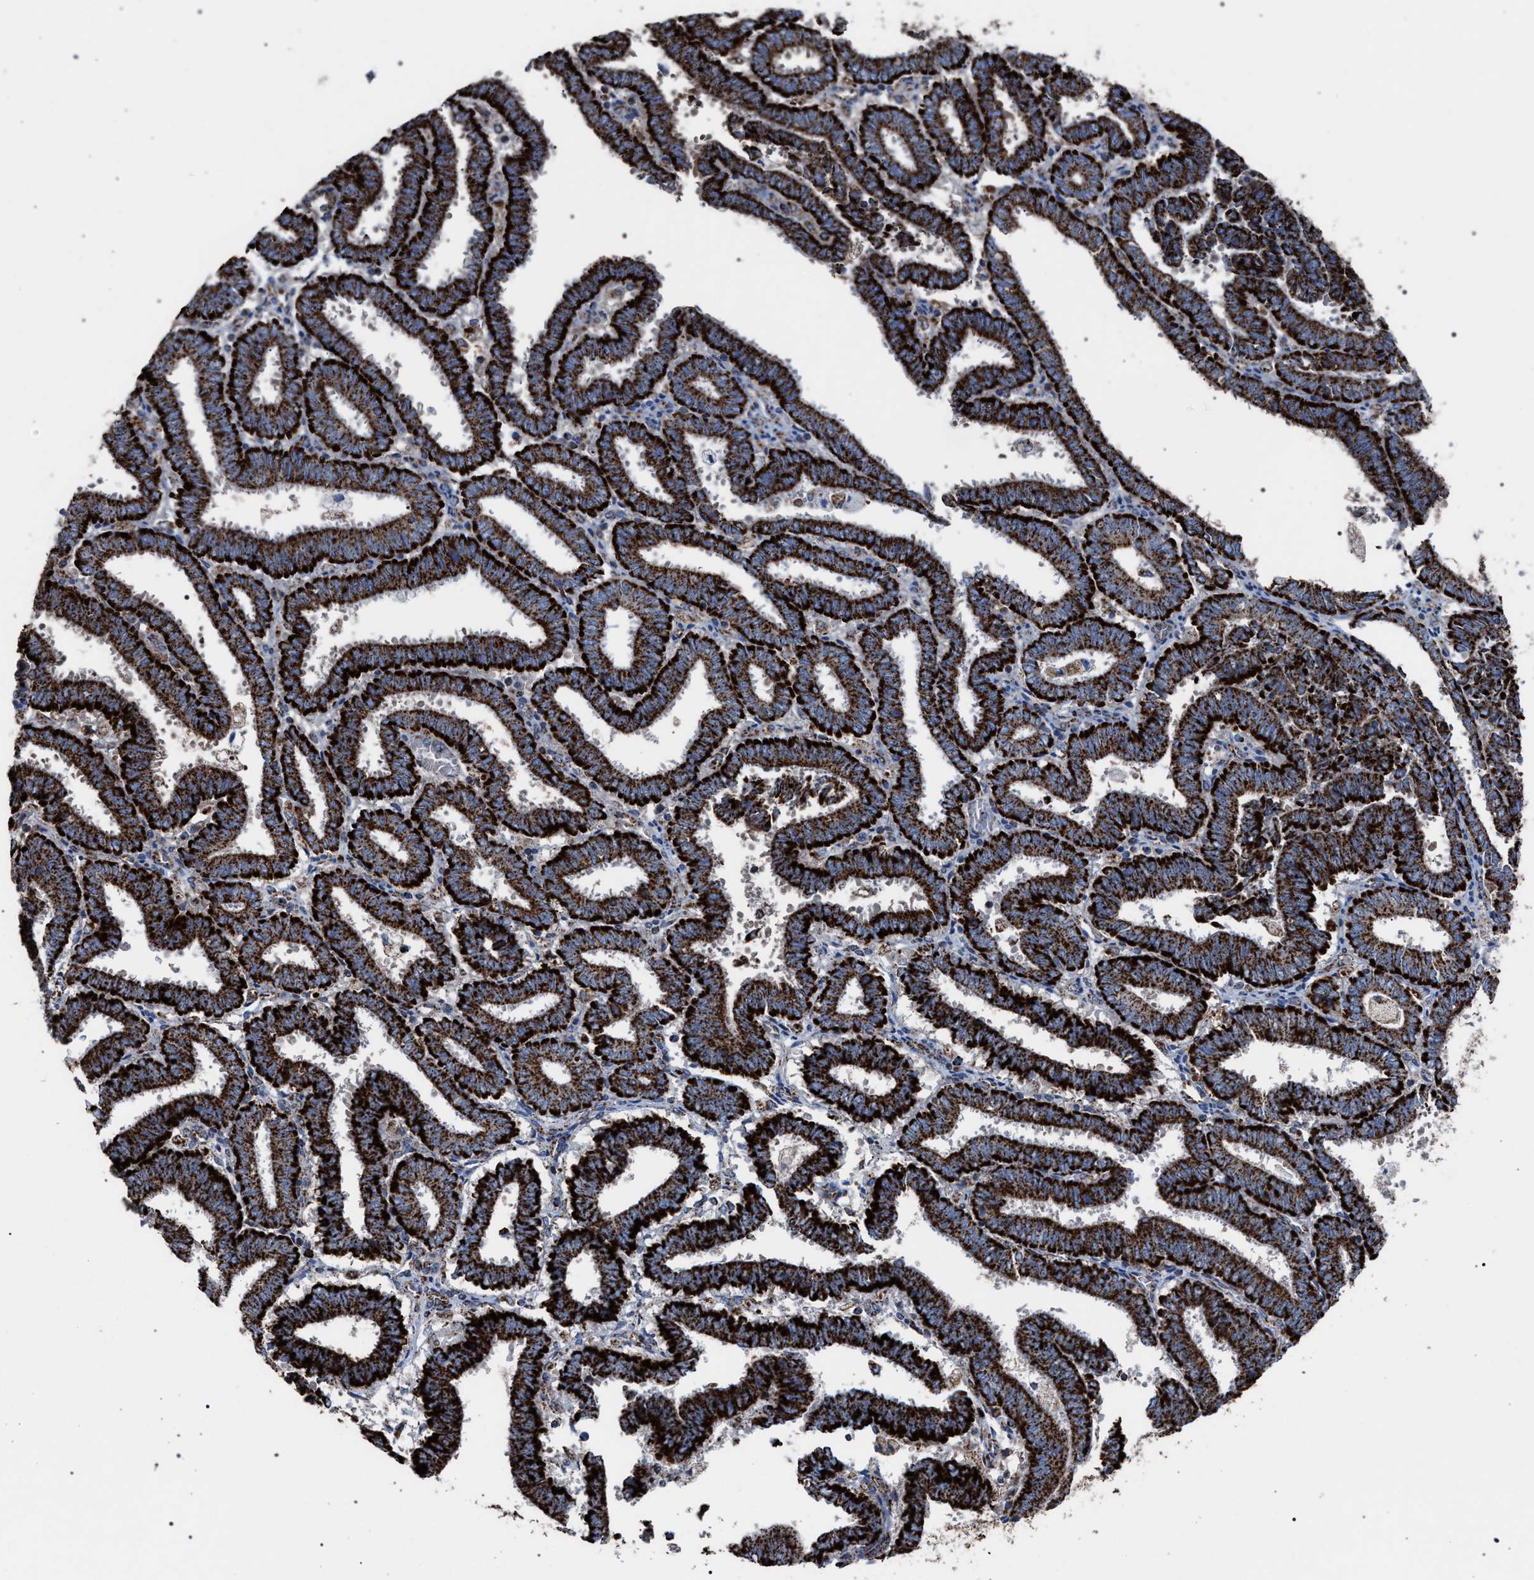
{"staining": {"intensity": "strong", "quantity": ">75%", "location": "cytoplasmic/membranous"}, "tissue": "endometrial cancer", "cell_type": "Tumor cells", "image_type": "cancer", "snomed": [{"axis": "morphology", "description": "Adenocarcinoma, NOS"}, {"axis": "topography", "description": "Uterus"}], "caption": "Endometrial adenocarcinoma stained for a protein (brown) reveals strong cytoplasmic/membranous positive positivity in approximately >75% of tumor cells.", "gene": "VPS13A", "patient": {"sex": "female", "age": 83}}